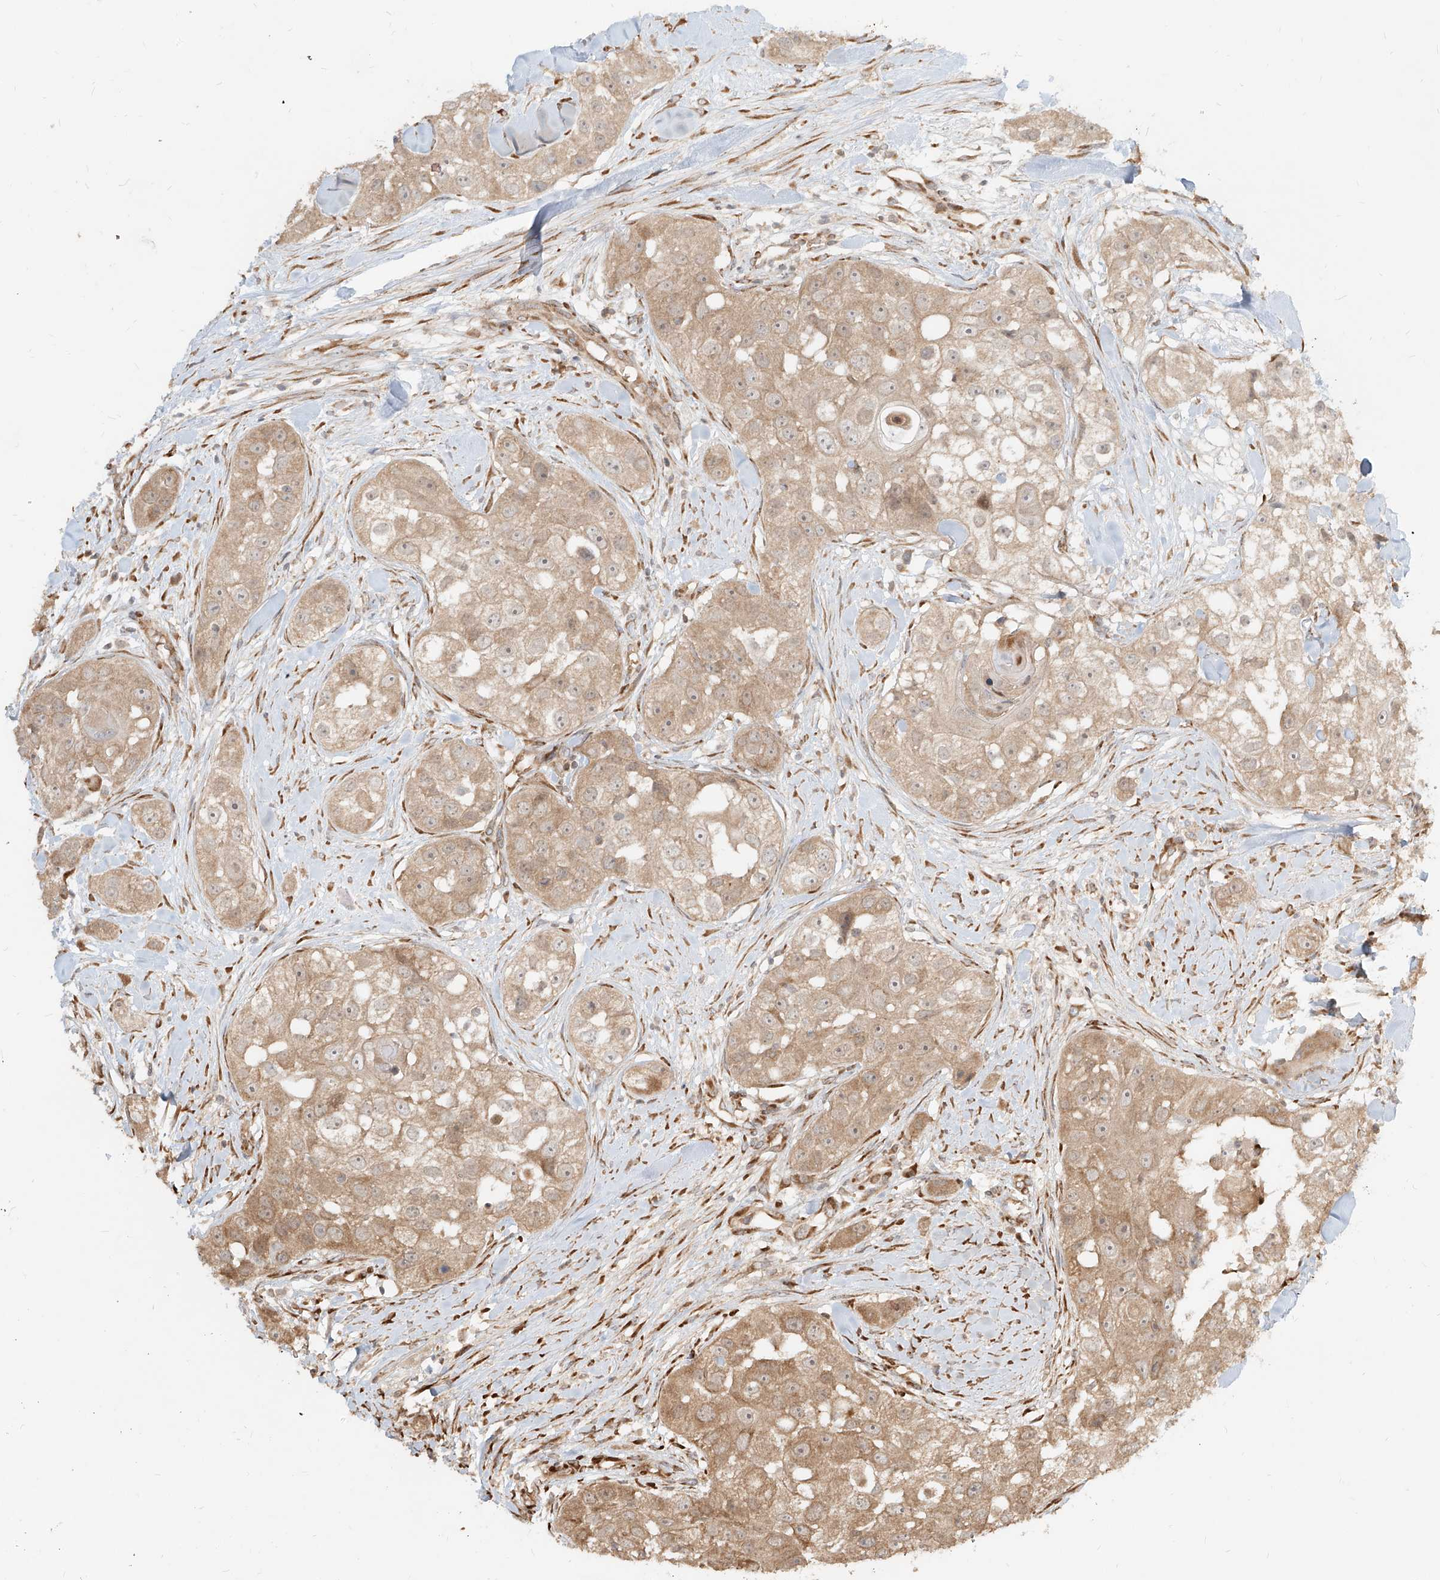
{"staining": {"intensity": "moderate", "quantity": ">75%", "location": "cytoplasmic/membranous"}, "tissue": "head and neck cancer", "cell_type": "Tumor cells", "image_type": "cancer", "snomed": [{"axis": "morphology", "description": "Normal tissue, NOS"}, {"axis": "morphology", "description": "Squamous cell carcinoma, NOS"}, {"axis": "topography", "description": "Skeletal muscle"}, {"axis": "topography", "description": "Head-Neck"}], "caption": "High-magnification brightfield microscopy of squamous cell carcinoma (head and neck) stained with DAB (brown) and counterstained with hematoxylin (blue). tumor cells exhibit moderate cytoplasmic/membranous positivity is identified in approximately>75% of cells. (Brightfield microscopy of DAB IHC at high magnification).", "gene": "UBE2K", "patient": {"sex": "male", "age": 51}}